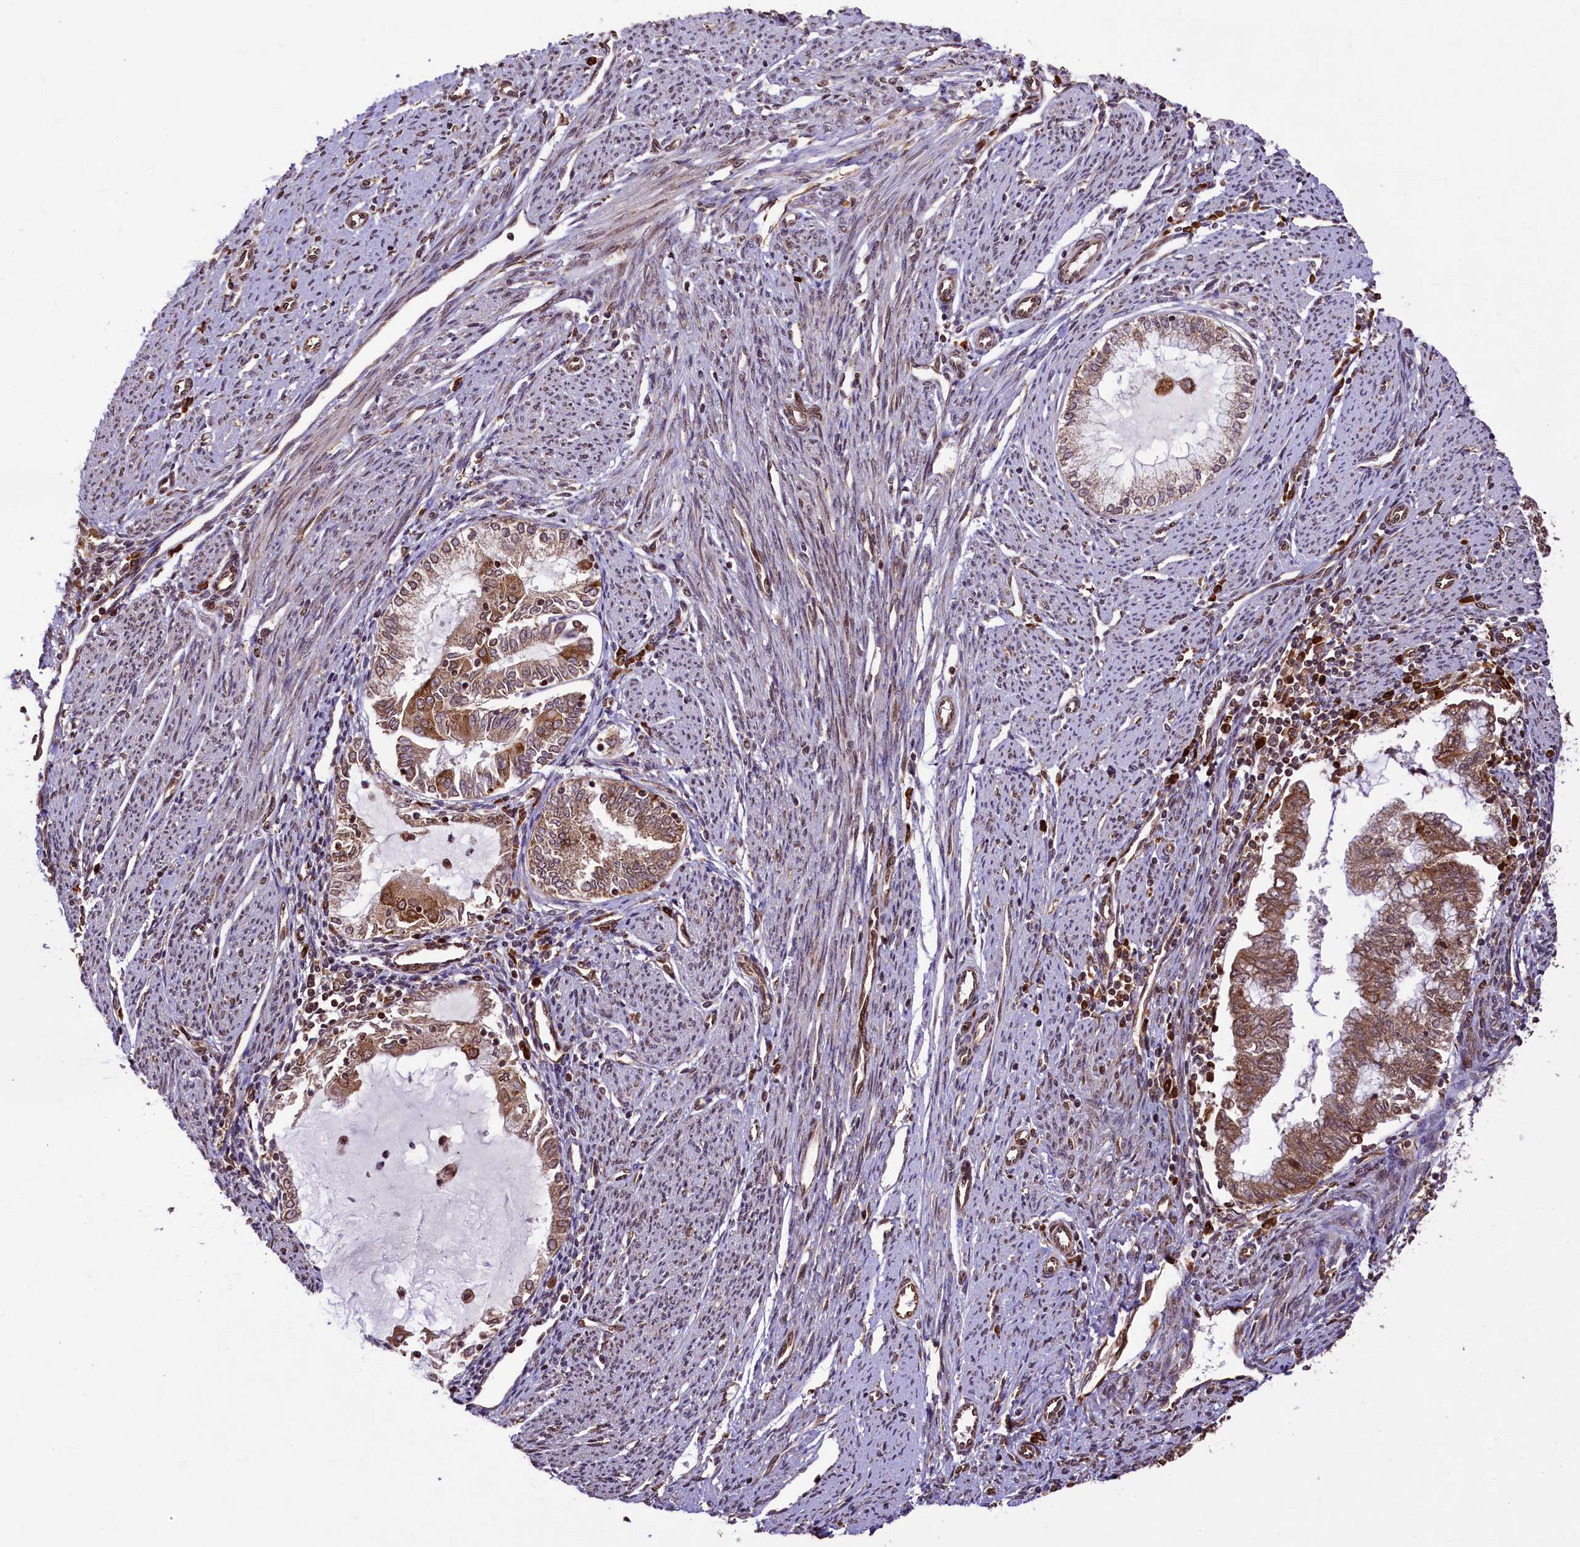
{"staining": {"intensity": "moderate", "quantity": ">75%", "location": "cytoplasmic/membranous"}, "tissue": "endometrial cancer", "cell_type": "Tumor cells", "image_type": "cancer", "snomed": [{"axis": "morphology", "description": "Adenocarcinoma, NOS"}, {"axis": "topography", "description": "Endometrium"}], "caption": "Moderate cytoplasmic/membranous staining for a protein is appreciated in approximately >75% of tumor cells of endometrial cancer (adenocarcinoma) using IHC.", "gene": "LARP4", "patient": {"sex": "female", "age": 79}}